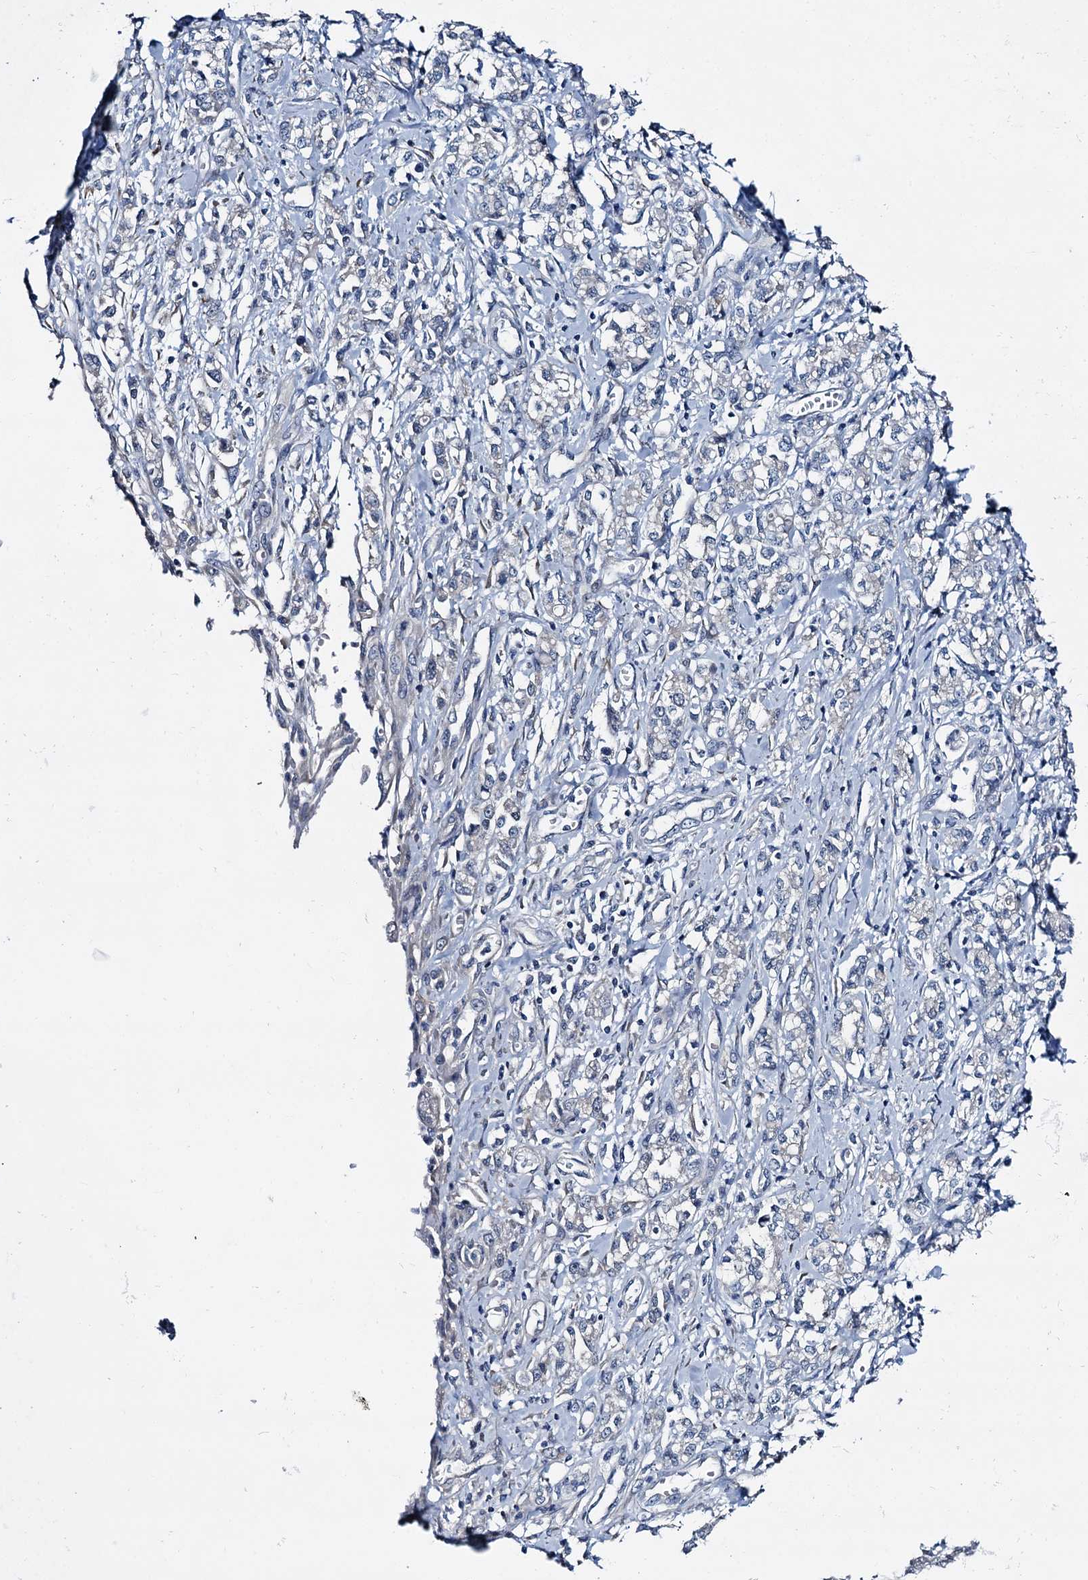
{"staining": {"intensity": "negative", "quantity": "none", "location": "none"}, "tissue": "stomach cancer", "cell_type": "Tumor cells", "image_type": "cancer", "snomed": [{"axis": "morphology", "description": "Adenocarcinoma, NOS"}, {"axis": "topography", "description": "Stomach"}], "caption": "The micrograph exhibits no staining of tumor cells in stomach adenocarcinoma.", "gene": "MIOX", "patient": {"sex": "female", "age": 76}}